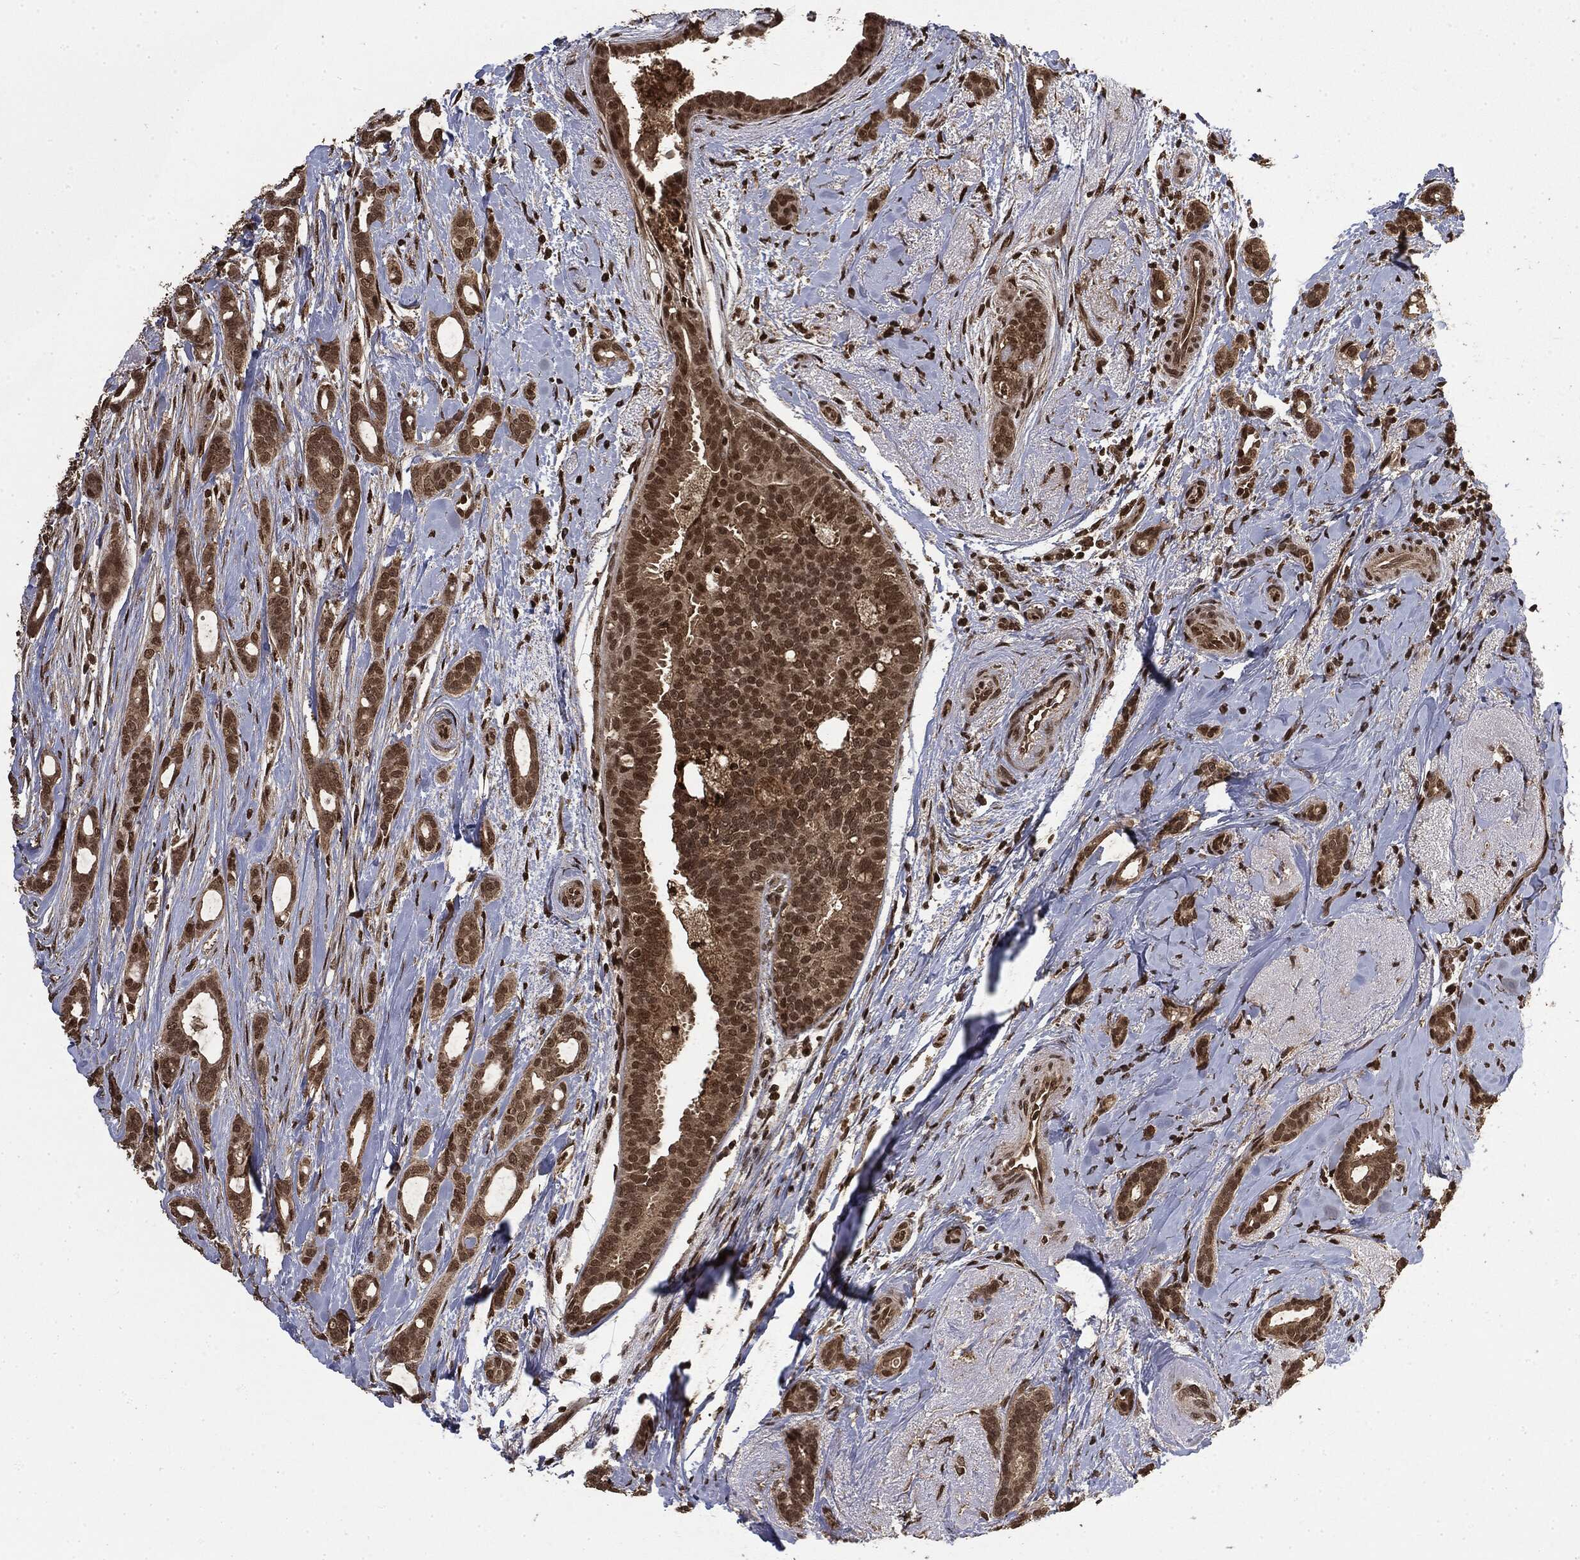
{"staining": {"intensity": "moderate", "quantity": ">75%", "location": "nuclear"}, "tissue": "breast cancer", "cell_type": "Tumor cells", "image_type": "cancer", "snomed": [{"axis": "morphology", "description": "Duct carcinoma"}, {"axis": "topography", "description": "Breast"}], "caption": "Immunohistochemistry (IHC) (DAB (3,3'-diaminobenzidine)) staining of human breast cancer (intraductal carcinoma) exhibits moderate nuclear protein positivity in approximately >75% of tumor cells.", "gene": "CTDP1", "patient": {"sex": "female", "age": 51}}